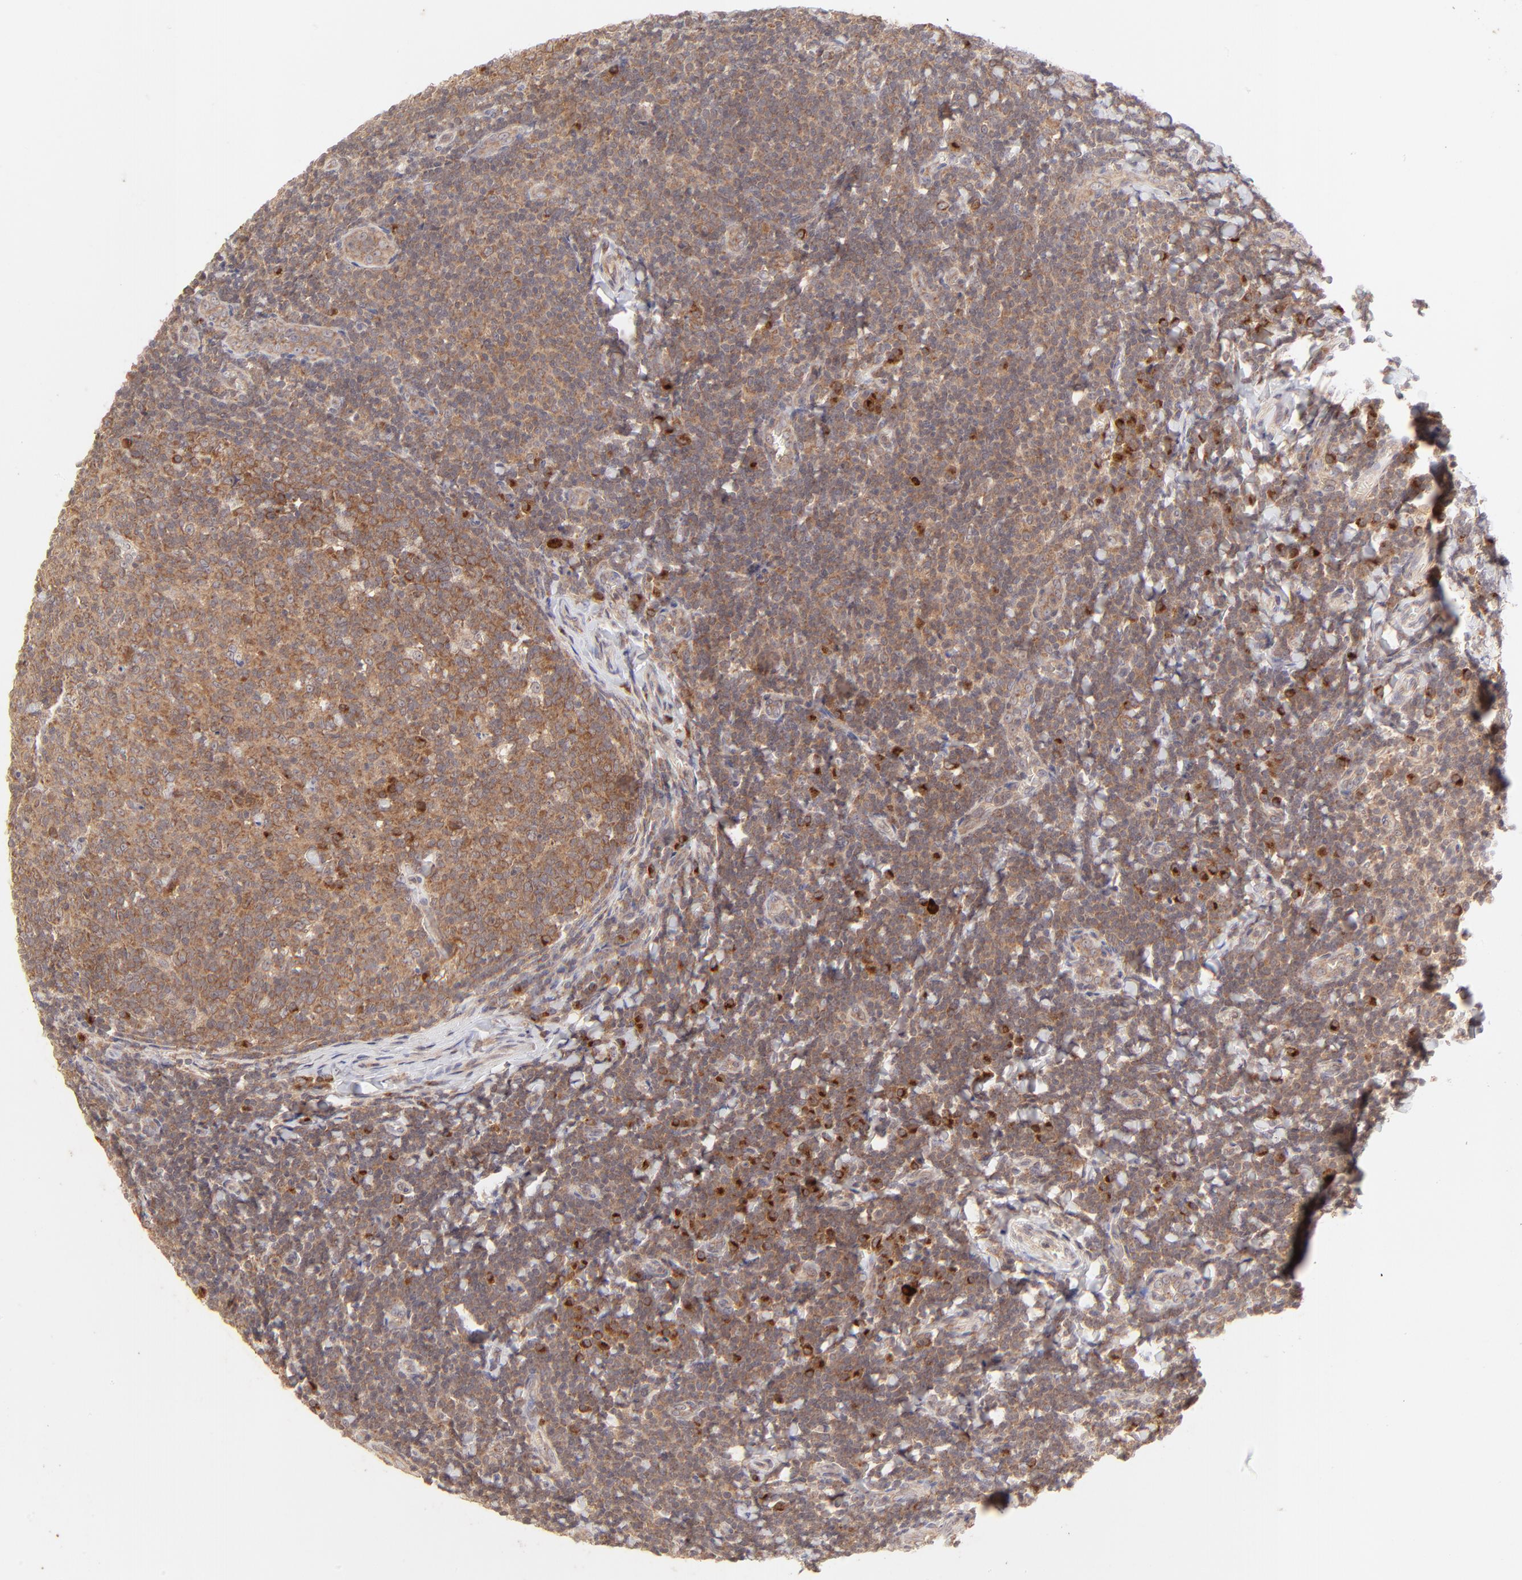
{"staining": {"intensity": "moderate", "quantity": ">75%", "location": "cytoplasmic/membranous"}, "tissue": "tonsil", "cell_type": "Germinal center cells", "image_type": "normal", "snomed": [{"axis": "morphology", "description": "Normal tissue, NOS"}, {"axis": "topography", "description": "Tonsil"}], "caption": "Human tonsil stained with a brown dye exhibits moderate cytoplasmic/membranous positive expression in about >75% of germinal center cells.", "gene": "TNRC6B", "patient": {"sex": "male", "age": 31}}